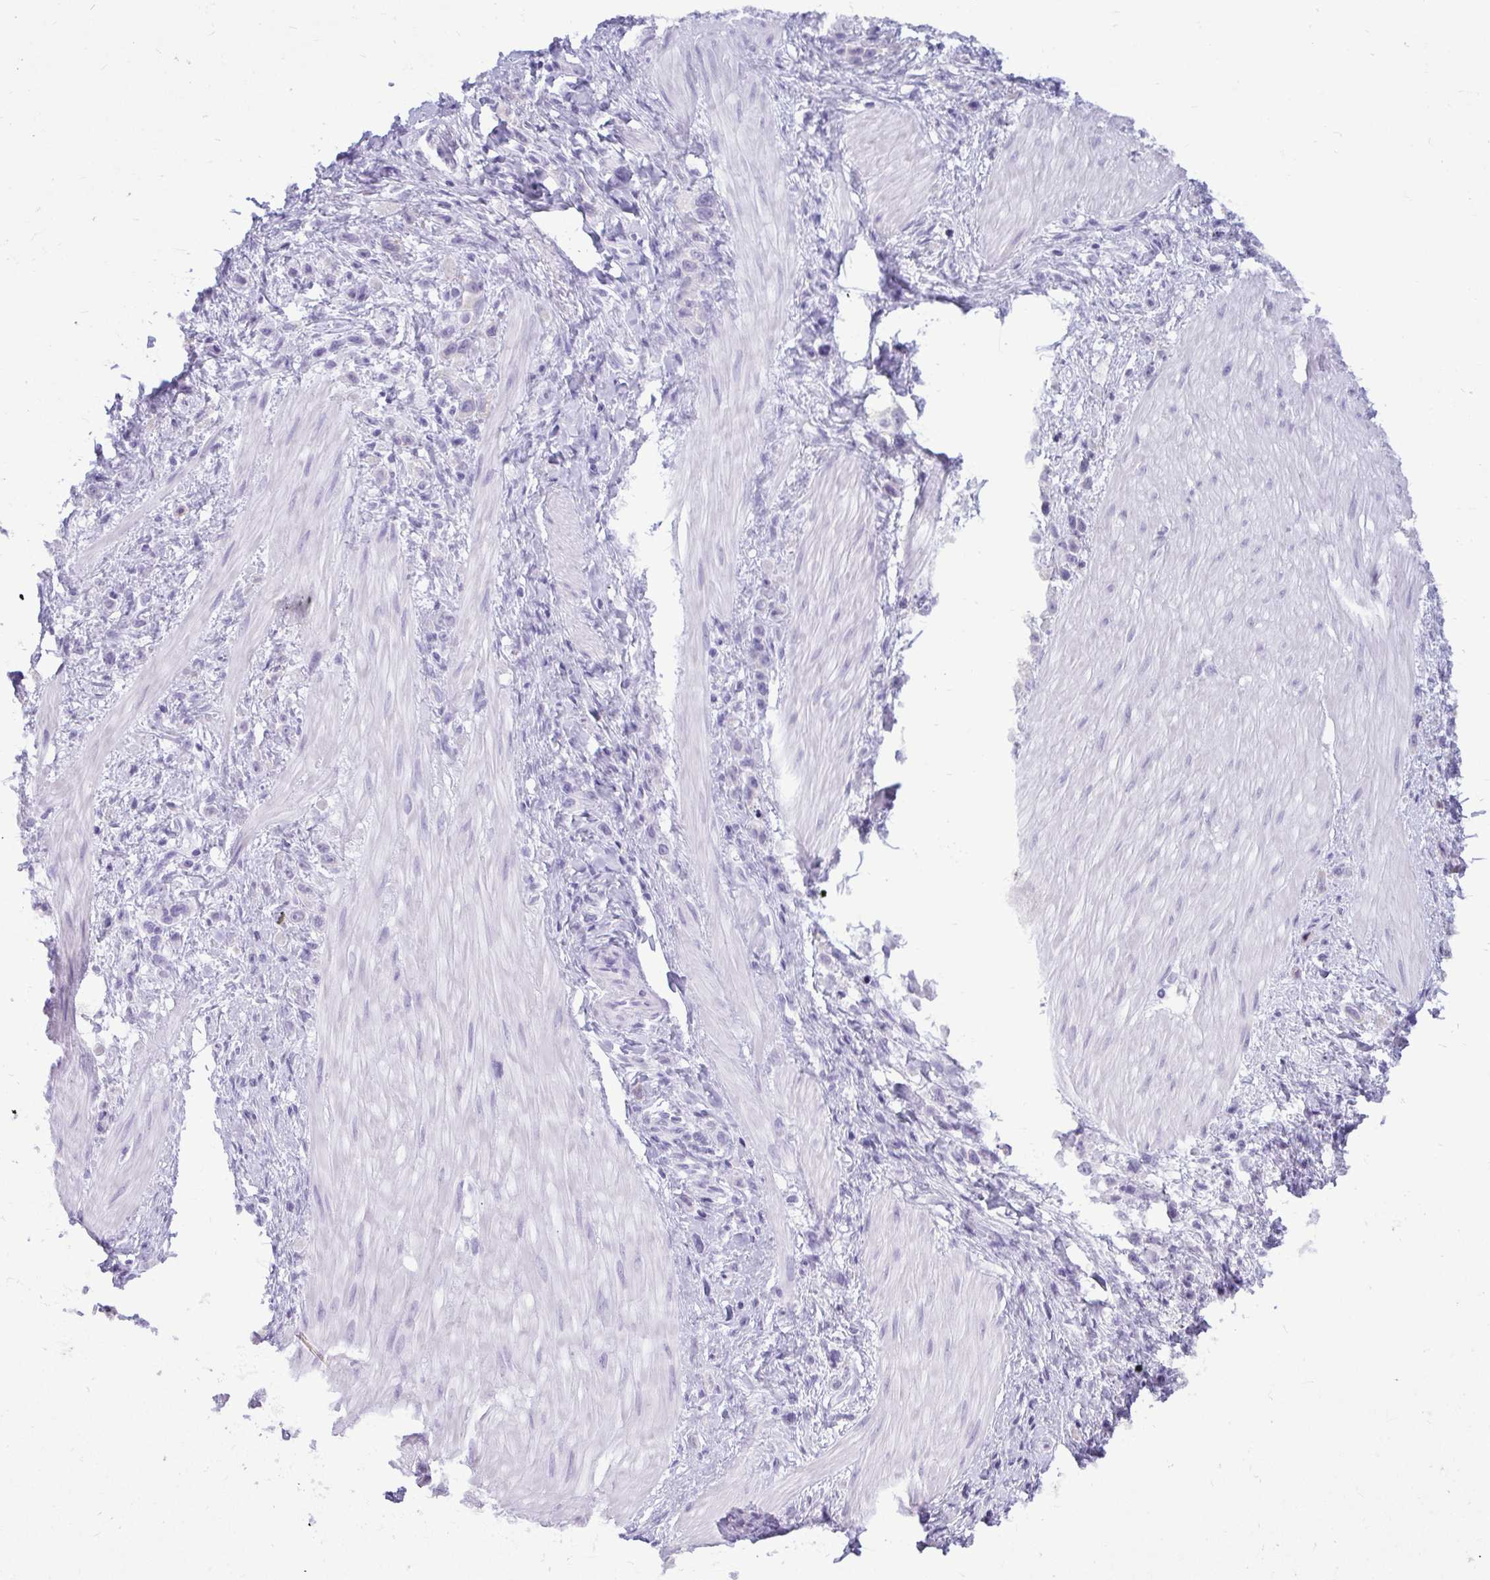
{"staining": {"intensity": "negative", "quantity": "none", "location": "none"}, "tissue": "stomach cancer", "cell_type": "Tumor cells", "image_type": "cancer", "snomed": [{"axis": "morphology", "description": "Adenocarcinoma, NOS"}, {"axis": "topography", "description": "Stomach"}], "caption": "Tumor cells show no significant expression in adenocarcinoma (stomach).", "gene": "ANKRD60", "patient": {"sex": "male", "age": 47}}